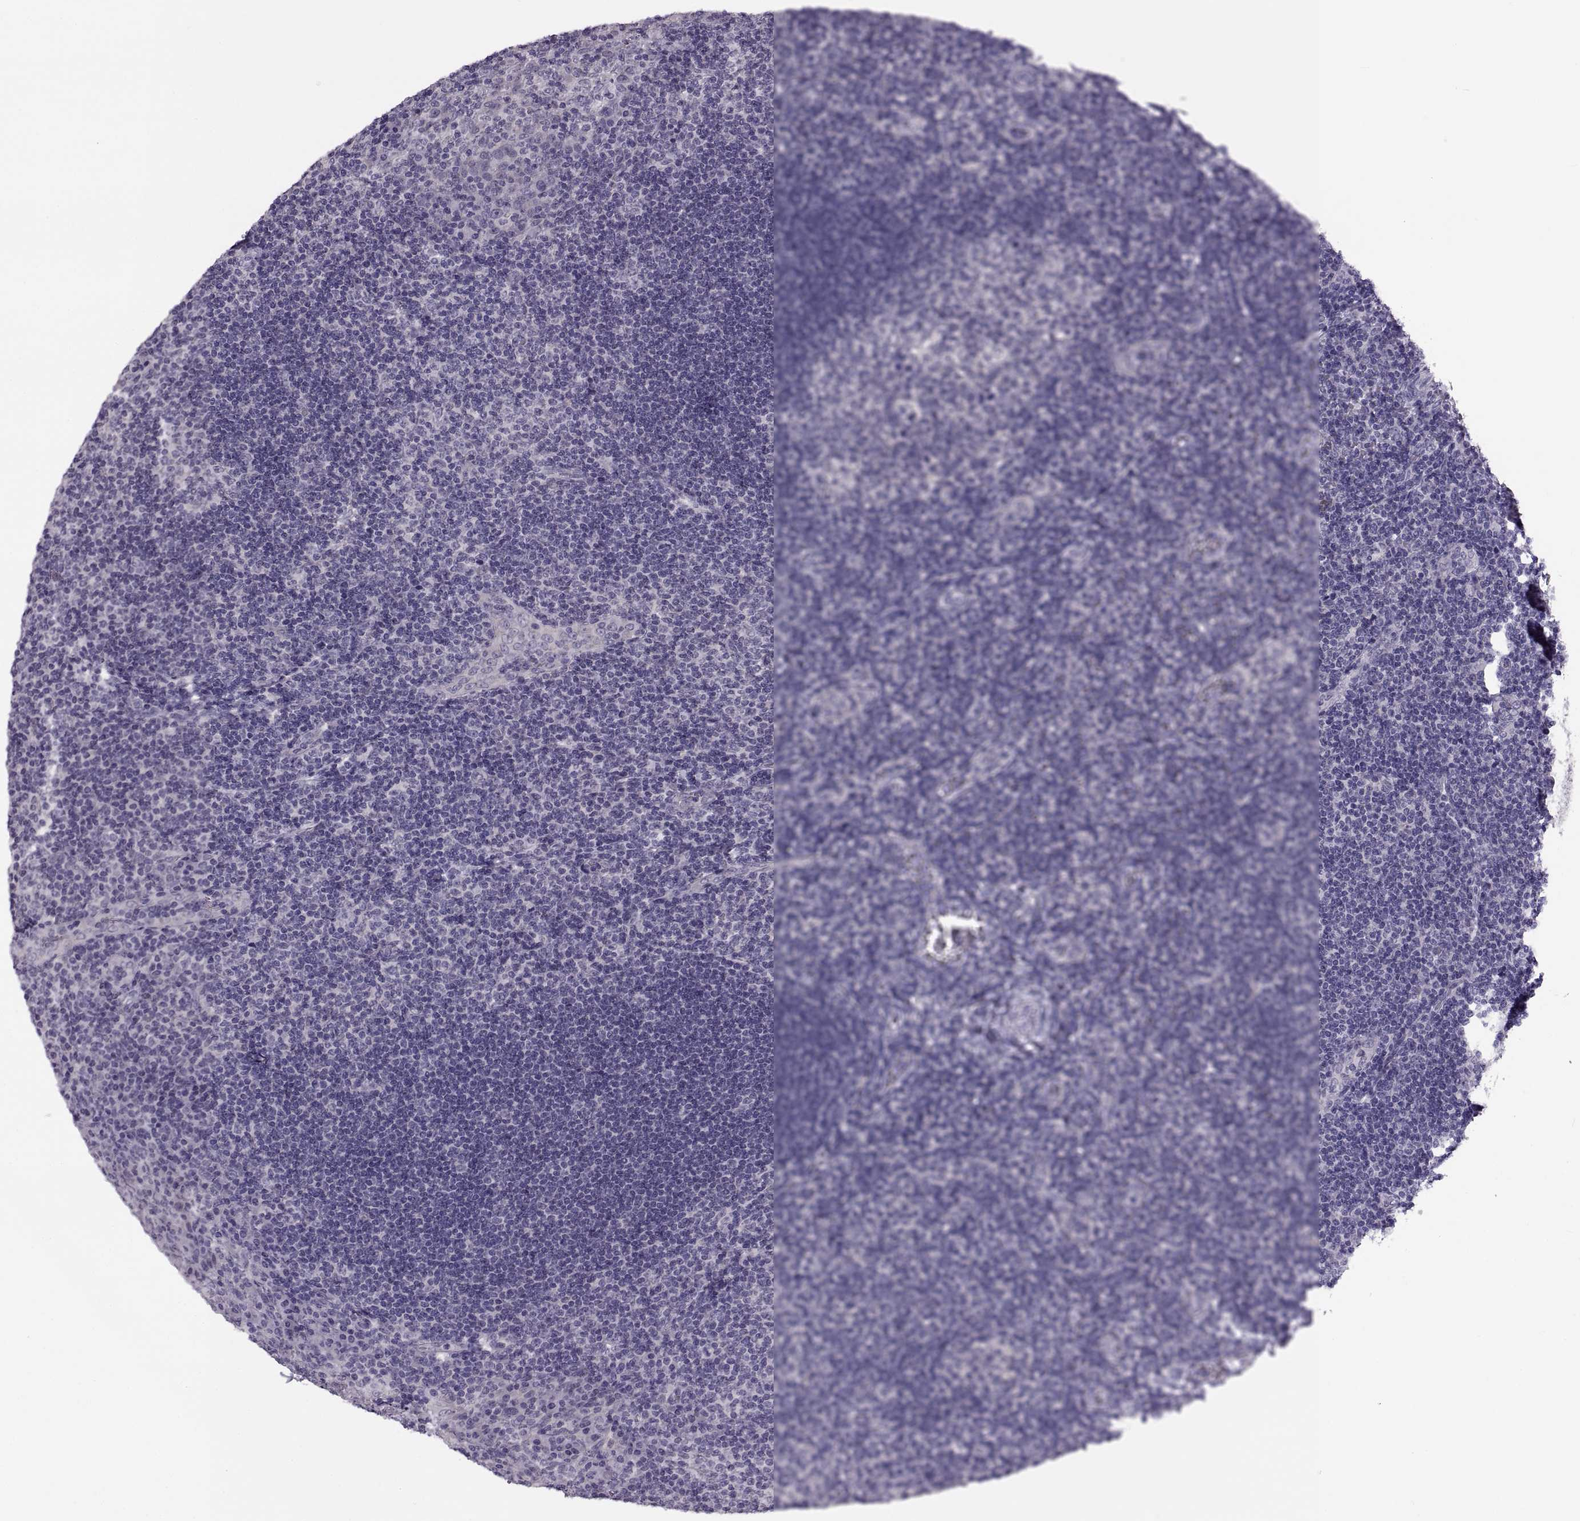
{"staining": {"intensity": "negative", "quantity": "none", "location": "none"}, "tissue": "tonsil", "cell_type": "Germinal center cells", "image_type": "normal", "snomed": [{"axis": "morphology", "description": "Normal tissue, NOS"}, {"axis": "topography", "description": "Tonsil"}], "caption": "A high-resolution image shows immunohistochemistry (IHC) staining of unremarkable tonsil, which demonstrates no significant positivity in germinal center cells.", "gene": "ADH6", "patient": {"sex": "male", "age": 17}}